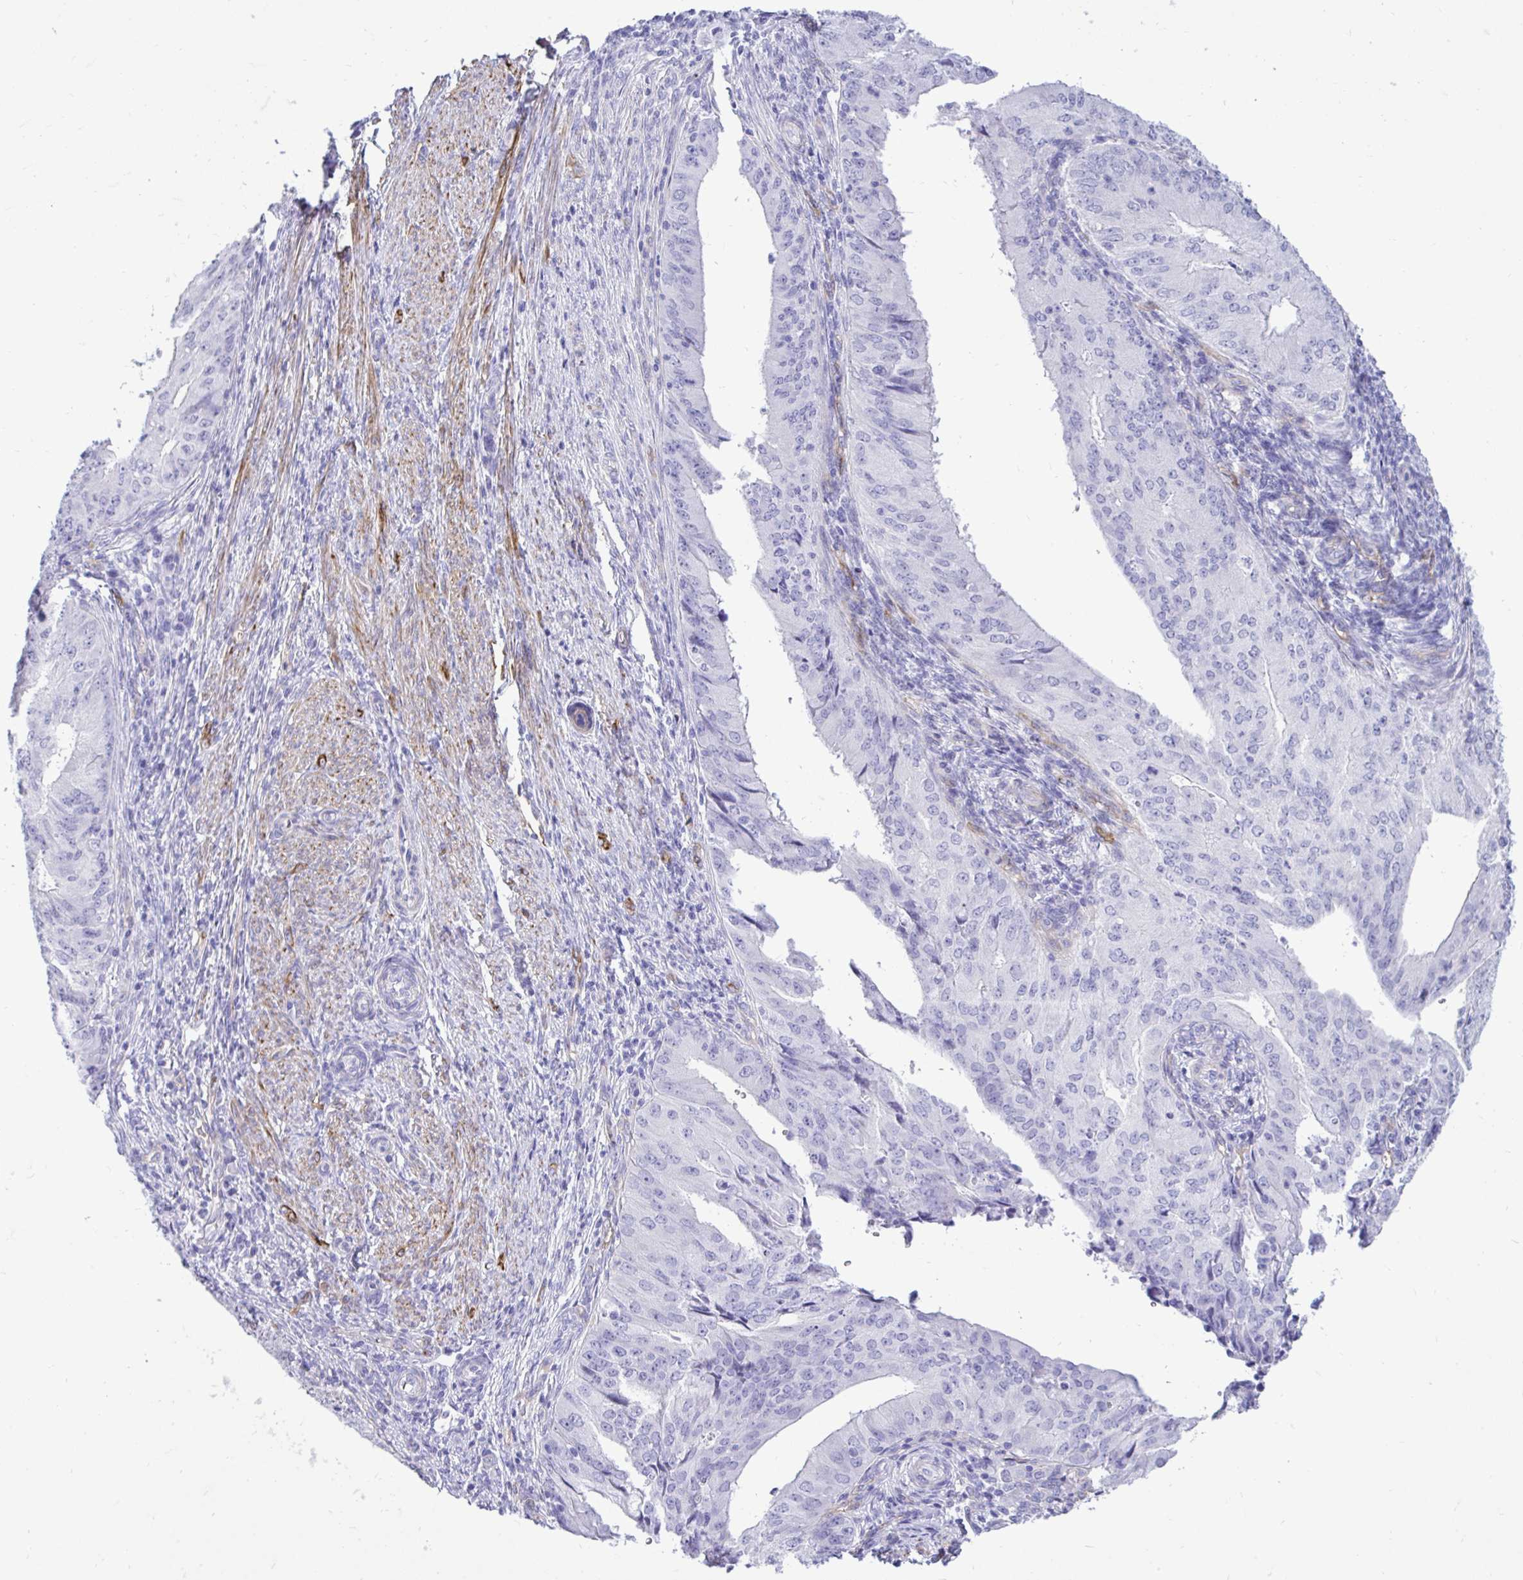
{"staining": {"intensity": "negative", "quantity": "none", "location": "none"}, "tissue": "endometrial cancer", "cell_type": "Tumor cells", "image_type": "cancer", "snomed": [{"axis": "morphology", "description": "Adenocarcinoma, NOS"}, {"axis": "topography", "description": "Endometrium"}], "caption": "An image of human endometrial cancer (adenocarcinoma) is negative for staining in tumor cells.", "gene": "ABCG2", "patient": {"sex": "female", "age": 50}}